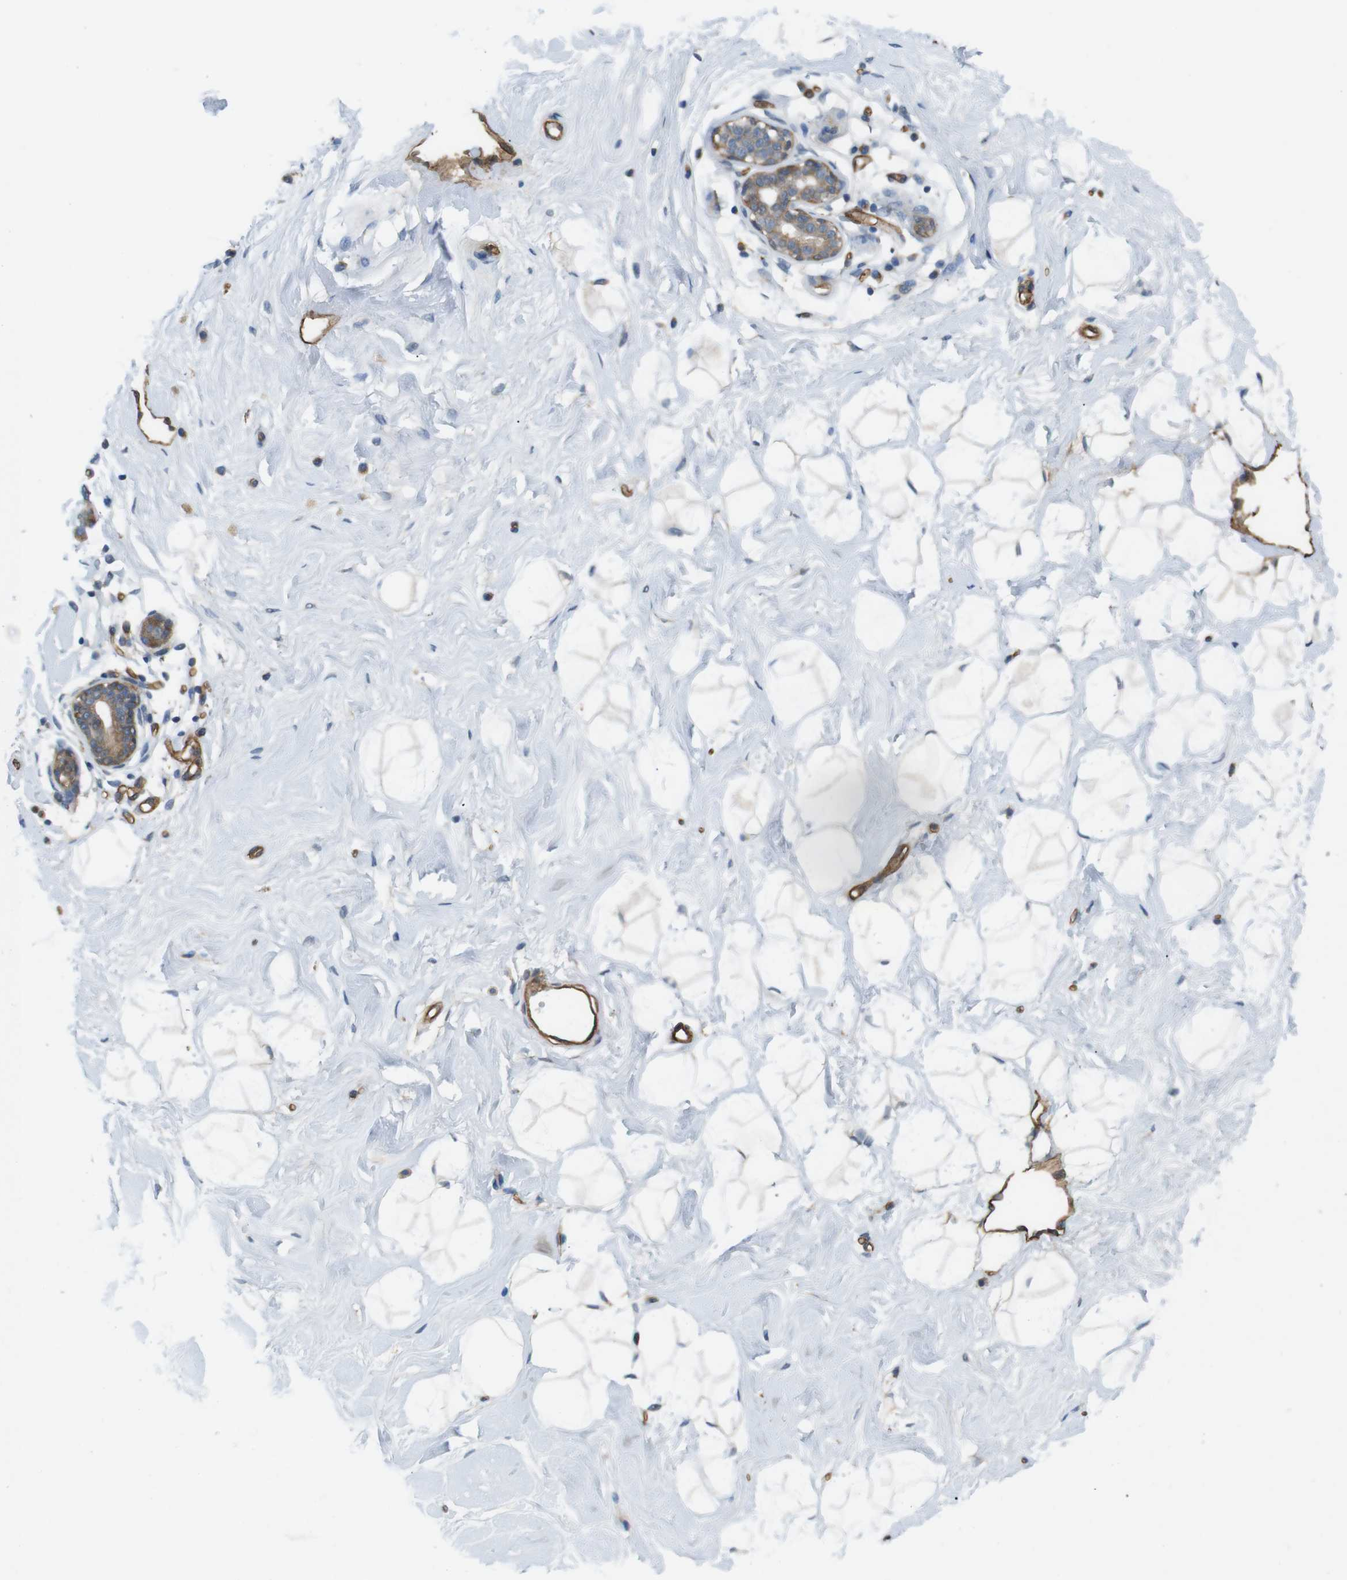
{"staining": {"intensity": "negative", "quantity": "none", "location": "none"}, "tissue": "breast", "cell_type": "Adipocytes", "image_type": "normal", "snomed": [{"axis": "morphology", "description": "Normal tissue, NOS"}, {"axis": "topography", "description": "Breast"}], "caption": "This is a image of immunohistochemistry (IHC) staining of normal breast, which shows no positivity in adipocytes.", "gene": "BVES", "patient": {"sex": "female", "age": 23}}